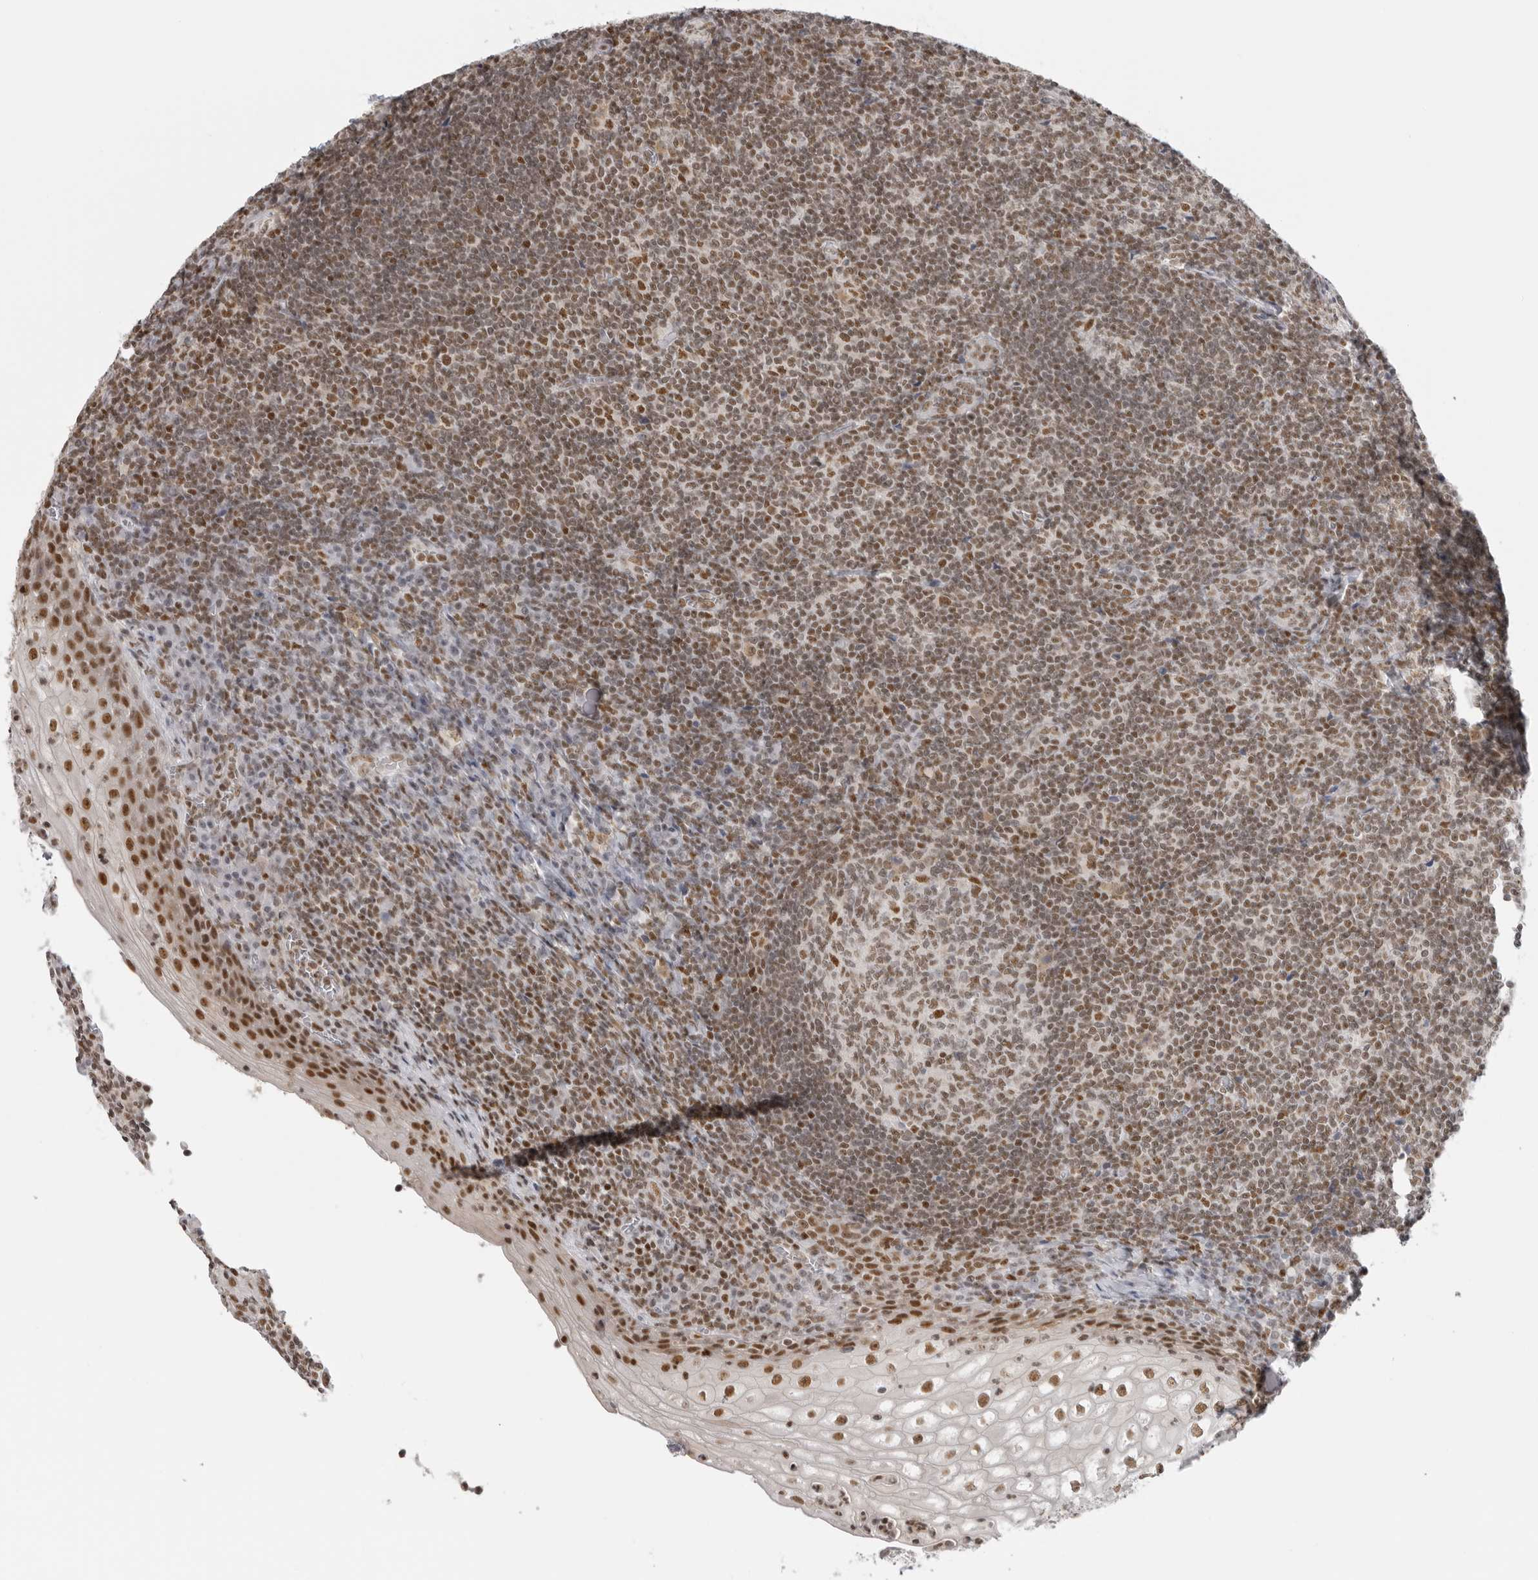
{"staining": {"intensity": "moderate", "quantity": "25%-75%", "location": "nuclear"}, "tissue": "tonsil", "cell_type": "Germinal center cells", "image_type": "normal", "snomed": [{"axis": "morphology", "description": "Normal tissue, NOS"}, {"axis": "topography", "description": "Tonsil"}], "caption": "An image of tonsil stained for a protein exhibits moderate nuclear brown staining in germinal center cells. (DAB IHC, brown staining for protein, blue staining for nuclei).", "gene": "RPA2", "patient": {"sex": "male", "age": 37}}